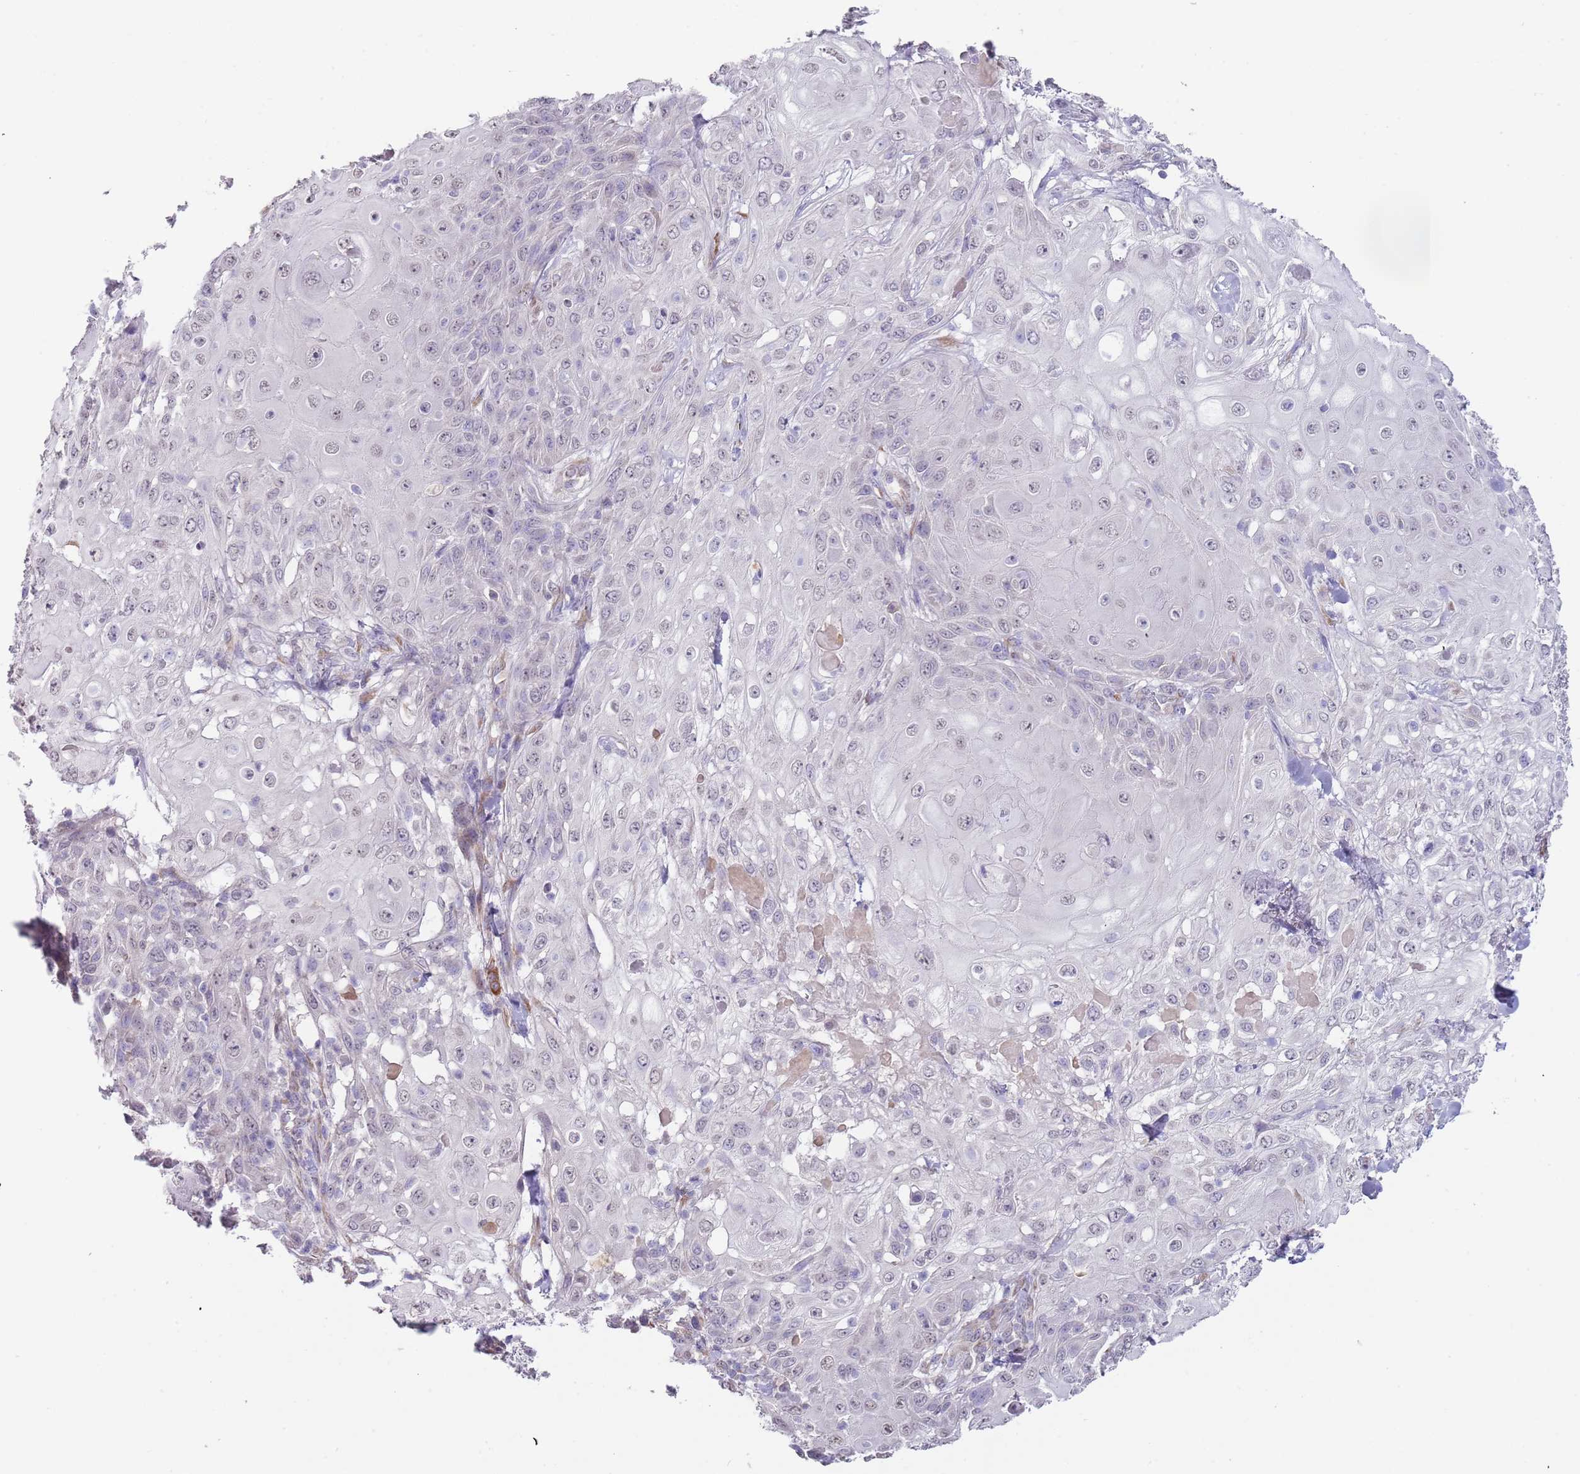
{"staining": {"intensity": "negative", "quantity": "none", "location": "none"}, "tissue": "skin cancer", "cell_type": "Tumor cells", "image_type": "cancer", "snomed": [{"axis": "morphology", "description": "Normal tissue, NOS"}, {"axis": "morphology", "description": "Squamous cell carcinoma, NOS"}, {"axis": "topography", "description": "Skin"}, {"axis": "topography", "description": "Cartilage tissue"}], "caption": "Protein analysis of skin squamous cell carcinoma shows no significant expression in tumor cells.", "gene": "TNRC6C", "patient": {"sex": "female", "age": 79}}